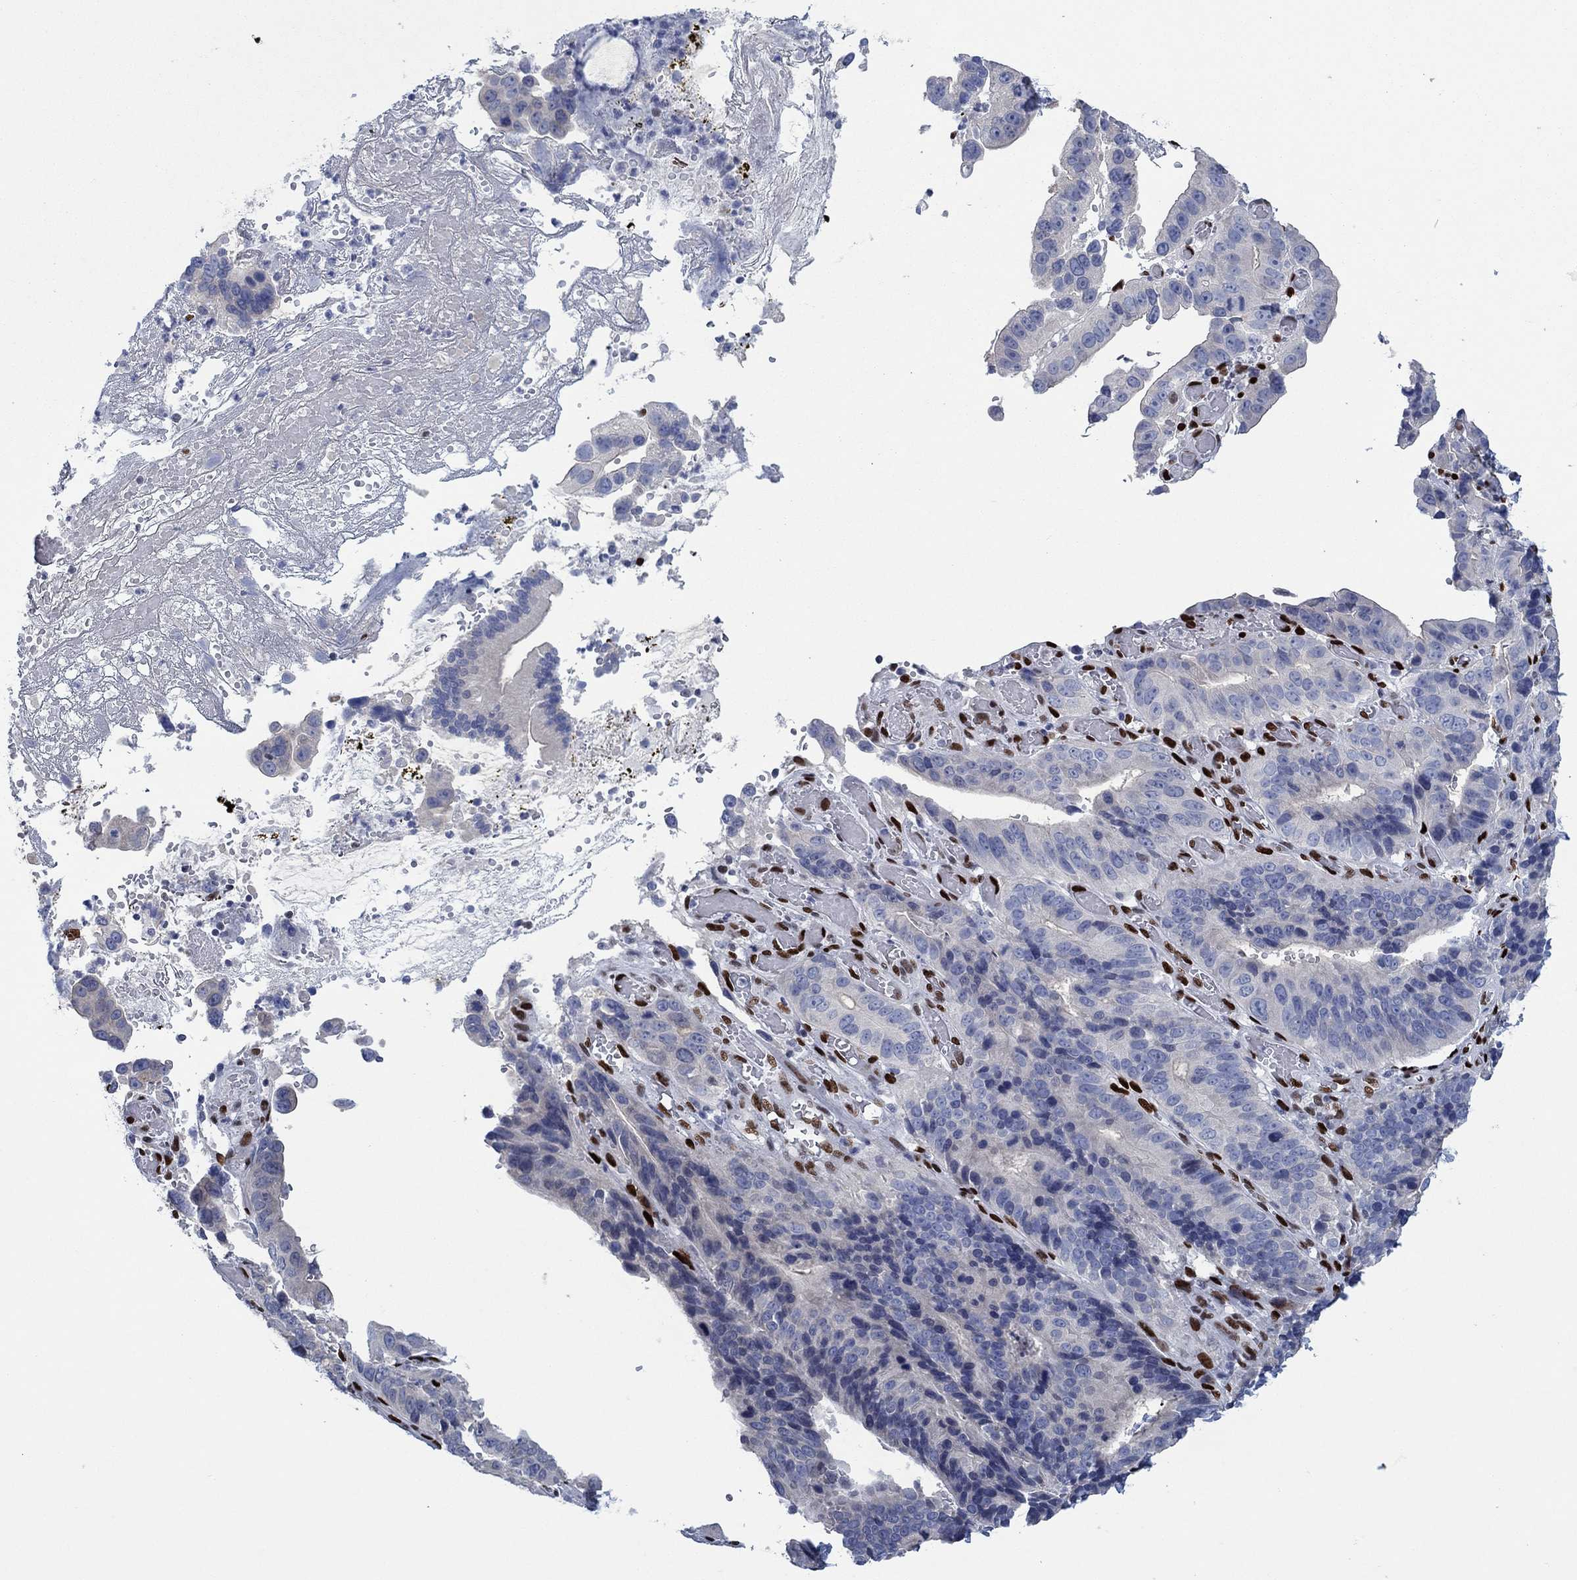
{"staining": {"intensity": "negative", "quantity": "none", "location": "none"}, "tissue": "stomach cancer", "cell_type": "Tumor cells", "image_type": "cancer", "snomed": [{"axis": "morphology", "description": "Adenocarcinoma, NOS"}, {"axis": "topography", "description": "Stomach"}], "caption": "Immunohistochemistry (IHC) micrograph of neoplastic tissue: stomach cancer (adenocarcinoma) stained with DAB (3,3'-diaminobenzidine) displays no significant protein staining in tumor cells.", "gene": "ZEB1", "patient": {"sex": "male", "age": 84}}